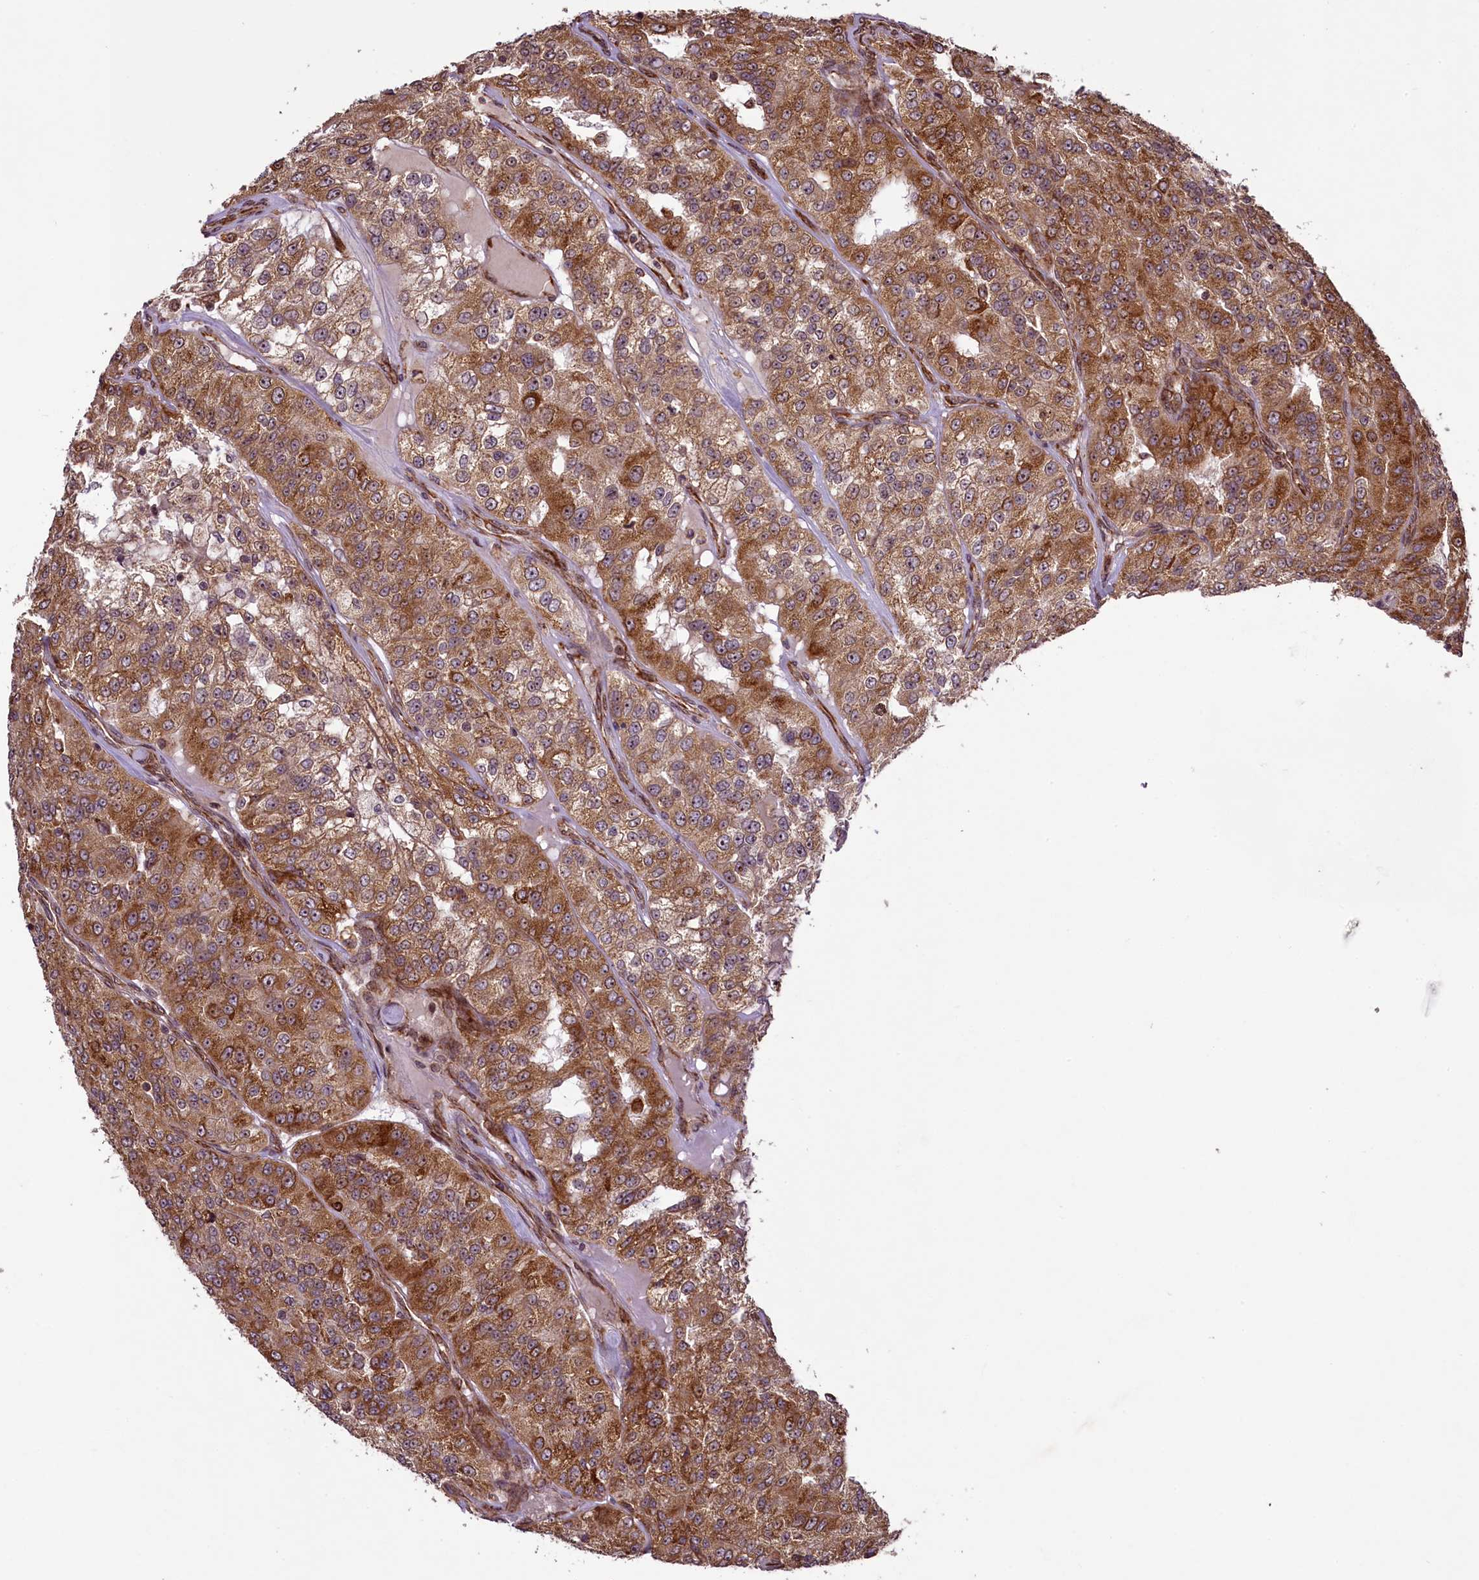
{"staining": {"intensity": "moderate", "quantity": ">75%", "location": "cytoplasmic/membranous"}, "tissue": "renal cancer", "cell_type": "Tumor cells", "image_type": "cancer", "snomed": [{"axis": "morphology", "description": "Adenocarcinoma, NOS"}, {"axis": "topography", "description": "Kidney"}], "caption": "DAB immunohistochemical staining of renal adenocarcinoma demonstrates moderate cytoplasmic/membranous protein expression in about >75% of tumor cells. (DAB IHC, brown staining for protein, blue staining for nuclei).", "gene": "LARP4", "patient": {"sex": "female", "age": 63}}